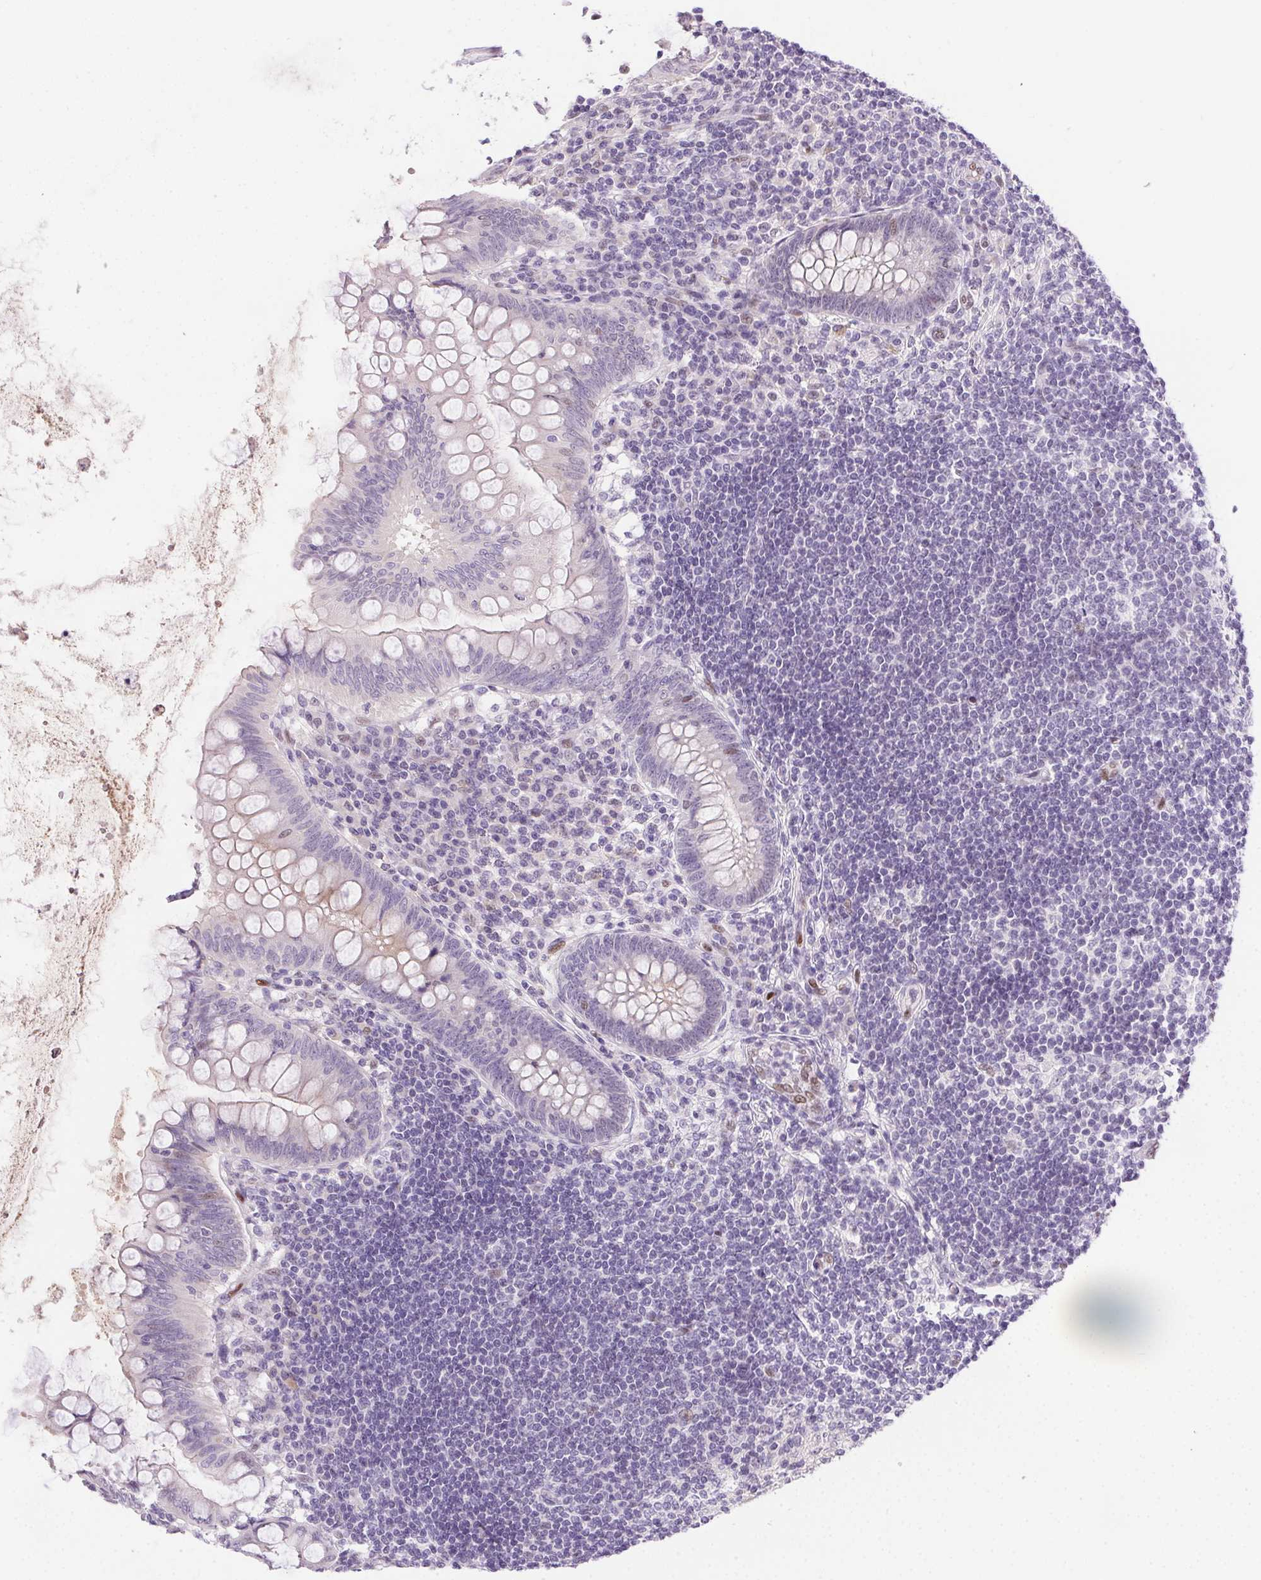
{"staining": {"intensity": "moderate", "quantity": "<25%", "location": "cytoplasmic/membranous"}, "tissue": "appendix", "cell_type": "Glandular cells", "image_type": "normal", "snomed": [{"axis": "morphology", "description": "Normal tissue, NOS"}, {"axis": "topography", "description": "Appendix"}], "caption": "High-magnification brightfield microscopy of unremarkable appendix stained with DAB (brown) and counterstained with hematoxylin (blue). glandular cells exhibit moderate cytoplasmic/membranous positivity is present in about<25% of cells. (IHC, brightfield microscopy, high magnification).", "gene": "SP9", "patient": {"sex": "female", "age": 57}}